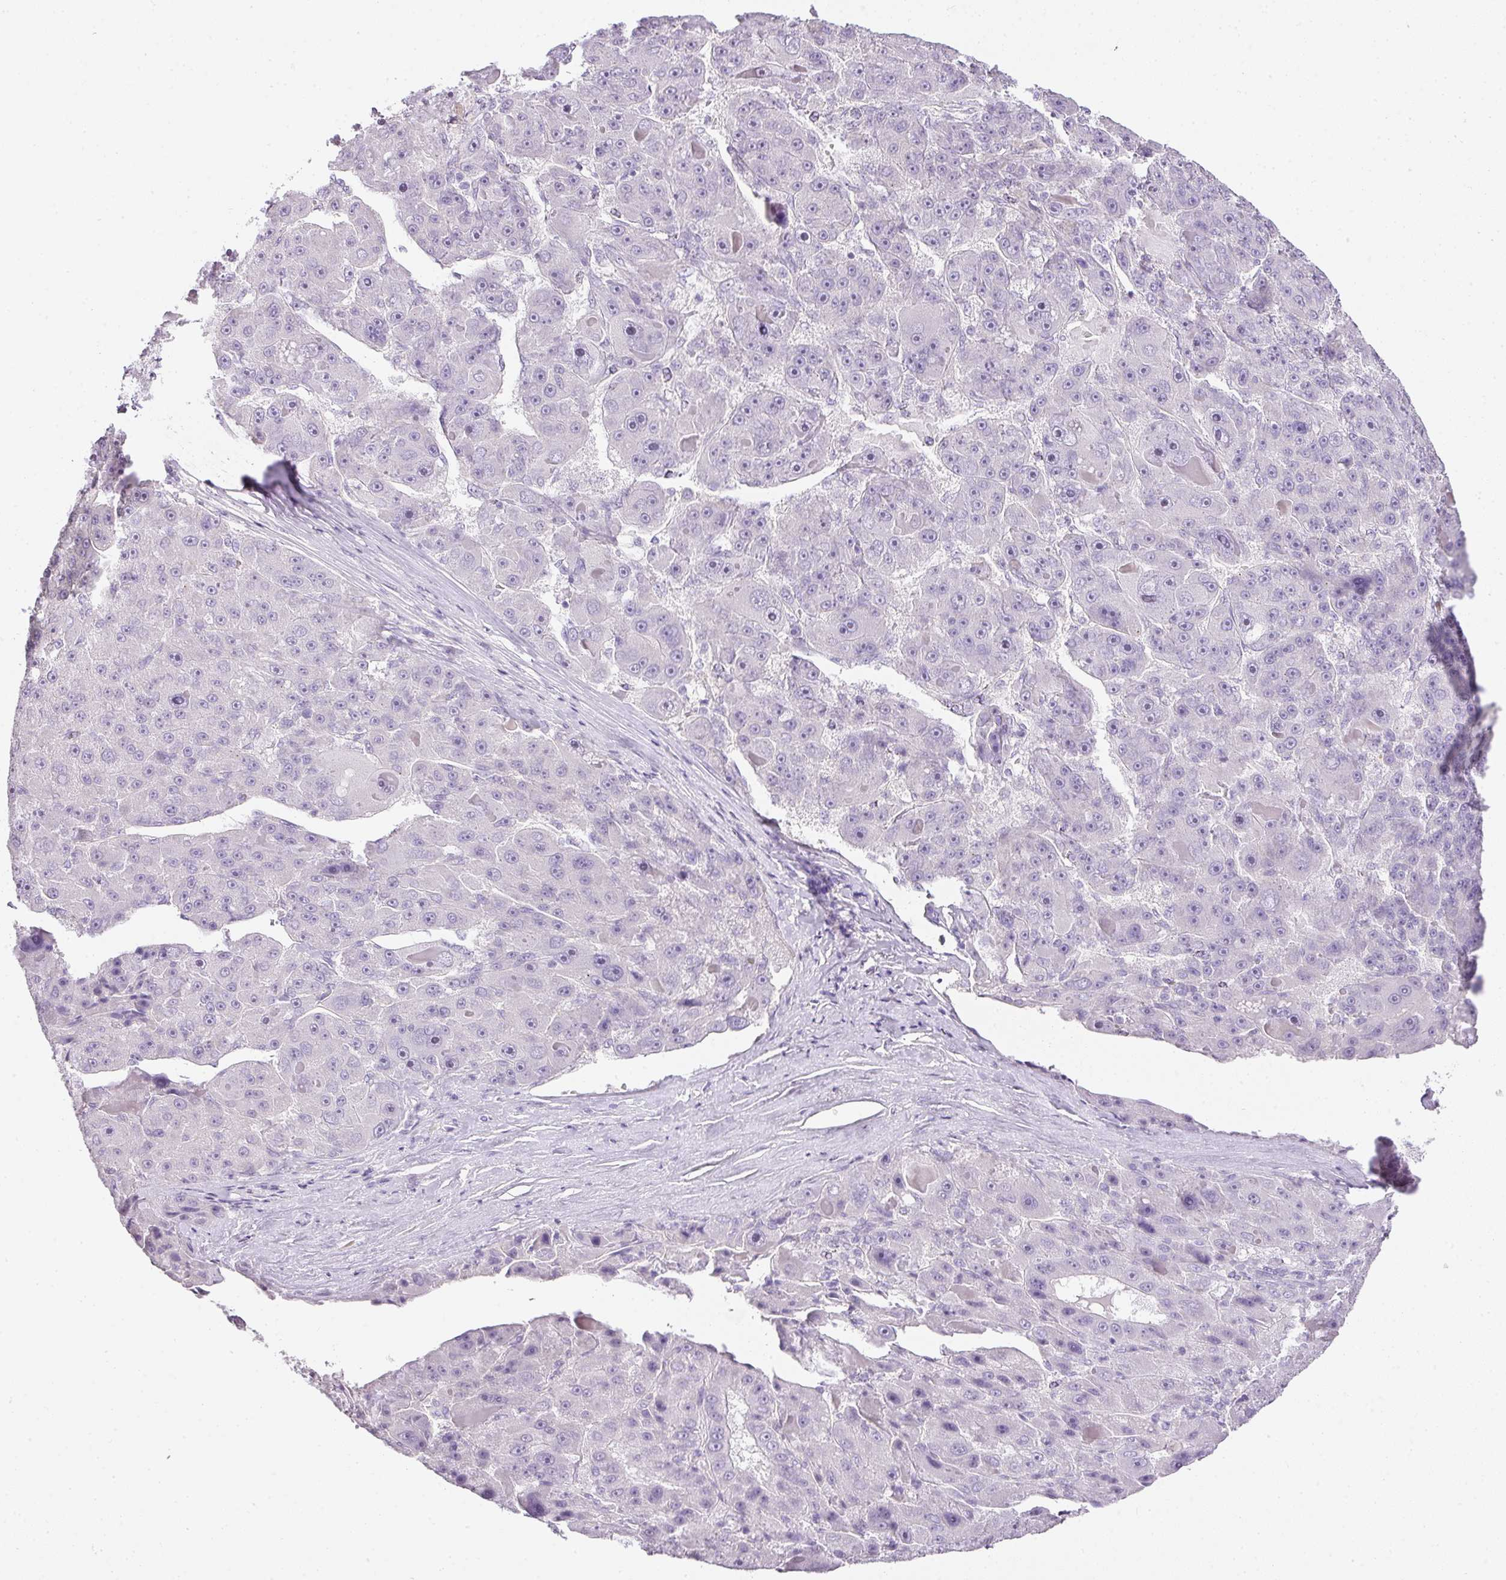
{"staining": {"intensity": "negative", "quantity": "none", "location": "none"}, "tissue": "liver cancer", "cell_type": "Tumor cells", "image_type": "cancer", "snomed": [{"axis": "morphology", "description": "Carcinoma, Hepatocellular, NOS"}, {"axis": "topography", "description": "Liver"}], "caption": "Hepatocellular carcinoma (liver) was stained to show a protein in brown. There is no significant expression in tumor cells.", "gene": "RAX2", "patient": {"sex": "male", "age": 76}}